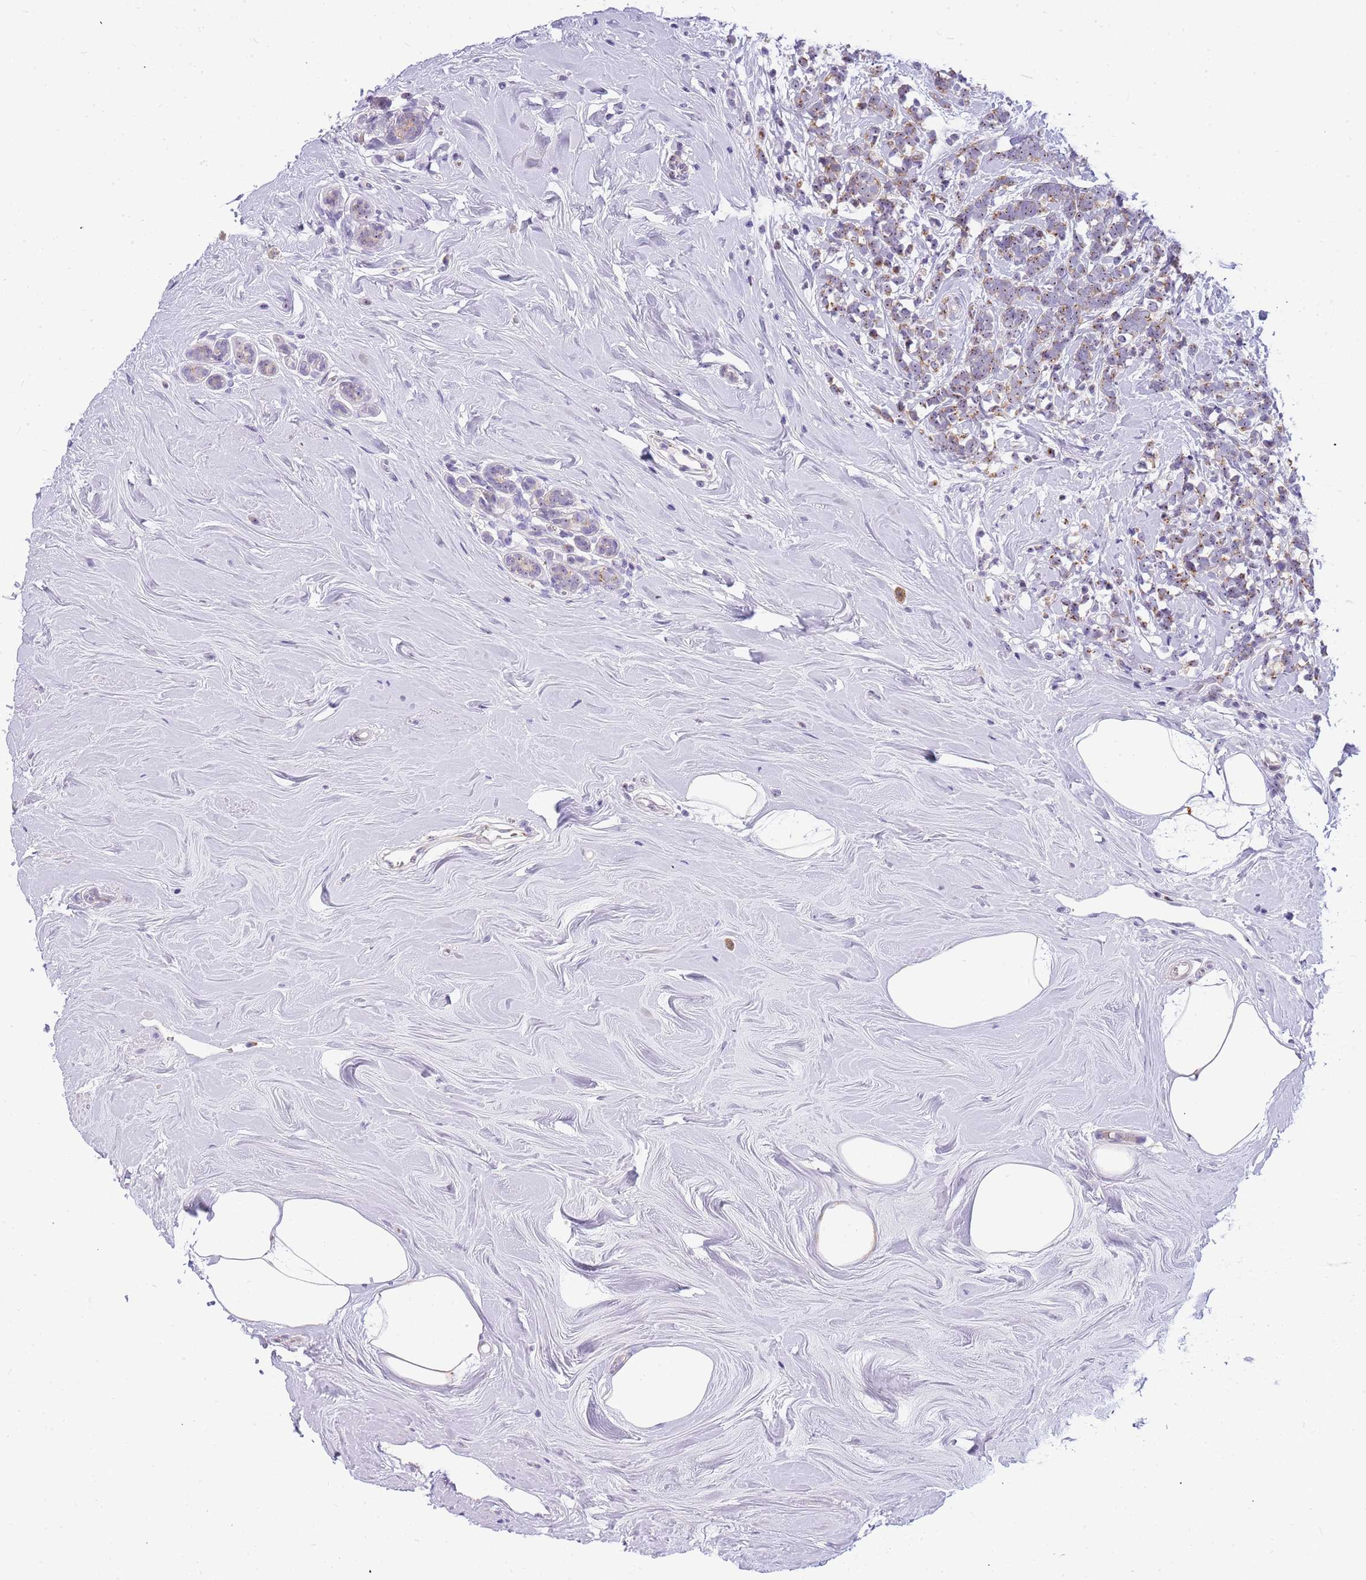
{"staining": {"intensity": "weak", "quantity": "25%-75%", "location": "cytoplasmic/membranous,nuclear"}, "tissue": "breast cancer", "cell_type": "Tumor cells", "image_type": "cancer", "snomed": [{"axis": "morphology", "description": "Lobular carcinoma"}, {"axis": "topography", "description": "Breast"}], "caption": "Immunohistochemical staining of human breast lobular carcinoma demonstrates low levels of weak cytoplasmic/membranous and nuclear staining in about 25%-75% of tumor cells.", "gene": "DNAJA3", "patient": {"sex": "female", "age": 58}}